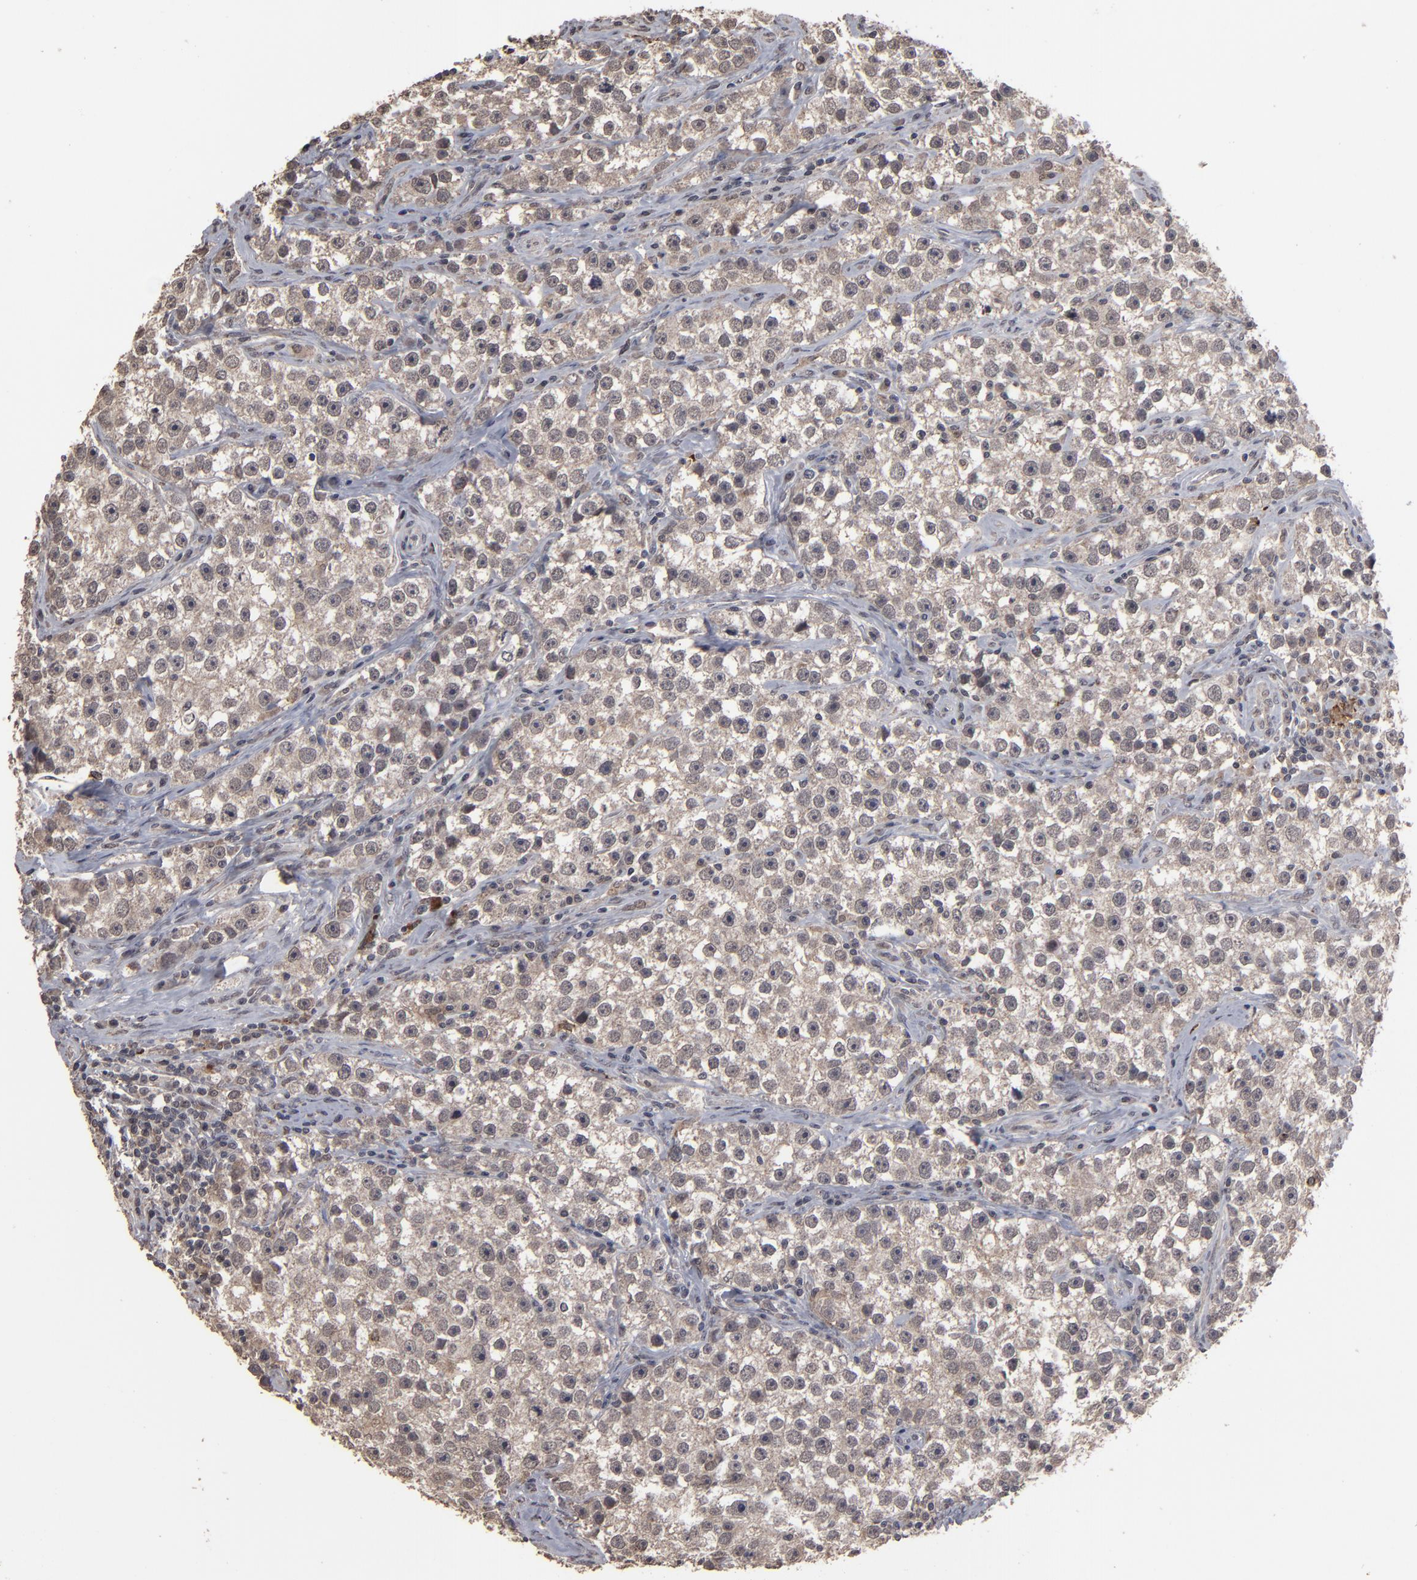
{"staining": {"intensity": "weak", "quantity": ">75%", "location": "cytoplasmic/membranous"}, "tissue": "testis cancer", "cell_type": "Tumor cells", "image_type": "cancer", "snomed": [{"axis": "morphology", "description": "Seminoma, NOS"}, {"axis": "topography", "description": "Testis"}], "caption": "Testis cancer stained for a protein reveals weak cytoplasmic/membranous positivity in tumor cells.", "gene": "SLC22A17", "patient": {"sex": "male", "age": 32}}